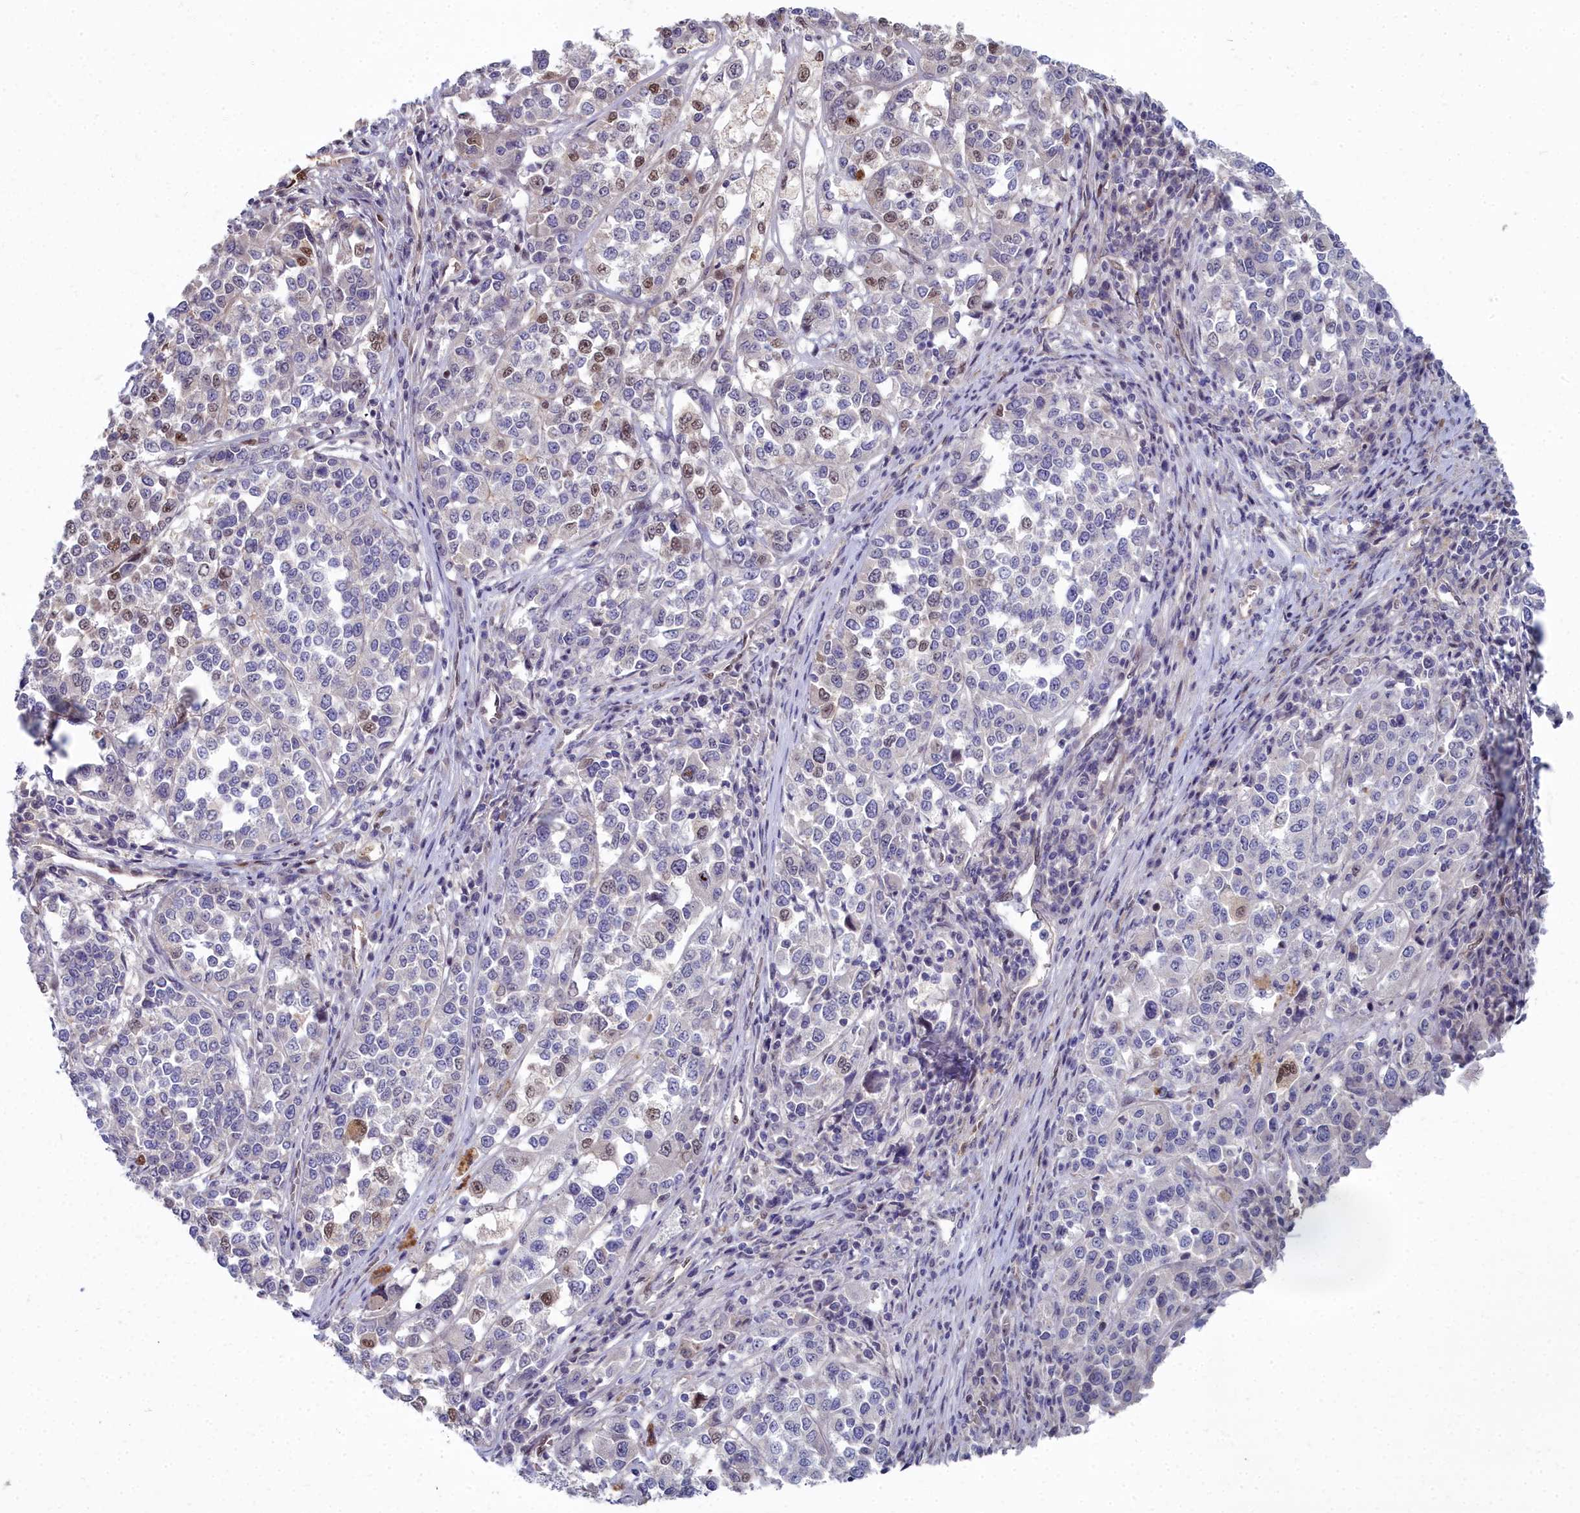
{"staining": {"intensity": "moderate", "quantity": "<25%", "location": "nuclear"}, "tissue": "melanoma", "cell_type": "Tumor cells", "image_type": "cancer", "snomed": [{"axis": "morphology", "description": "Malignant melanoma, Metastatic site"}, {"axis": "topography", "description": "Lymph node"}], "caption": "An IHC photomicrograph of neoplastic tissue is shown. Protein staining in brown highlights moderate nuclear positivity in melanoma within tumor cells.", "gene": "RPS27A", "patient": {"sex": "male", "age": 44}}